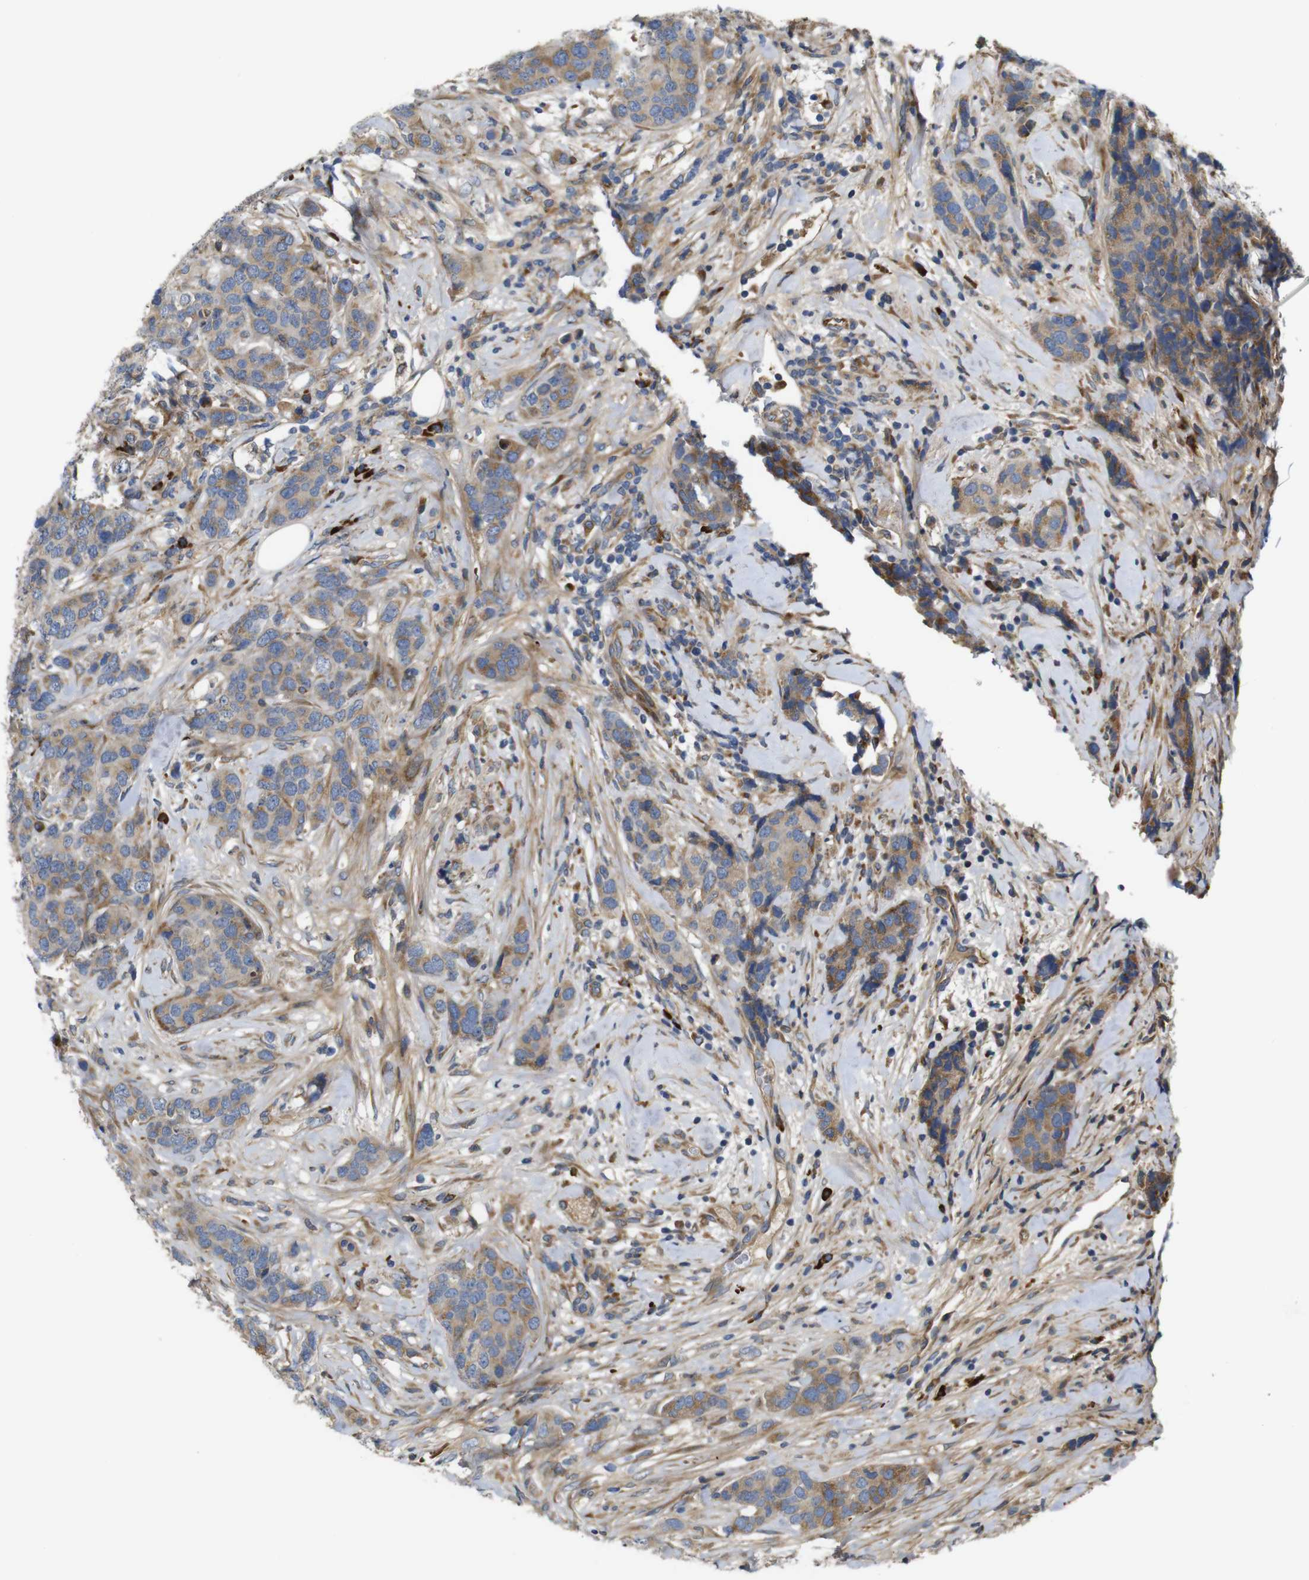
{"staining": {"intensity": "moderate", "quantity": ">75%", "location": "cytoplasmic/membranous"}, "tissue": "breast cancer", "cell_type": "Tumor cells", "image_type": "cancer", "snomed": [{"axis": "morphology", "description": "Lobular carcinoma"}, {"axis": "topography", "description": "Breast"}], "caption": "Approximately >75% of tumor cells in breast cancer (lobular carcinoma) display moderate cytoplasmic/membranous protein staining as visualized by brown immunohistochemical staining.", "gene": "UBE2G2", "patient": {"sex": "female", "age": 59}}